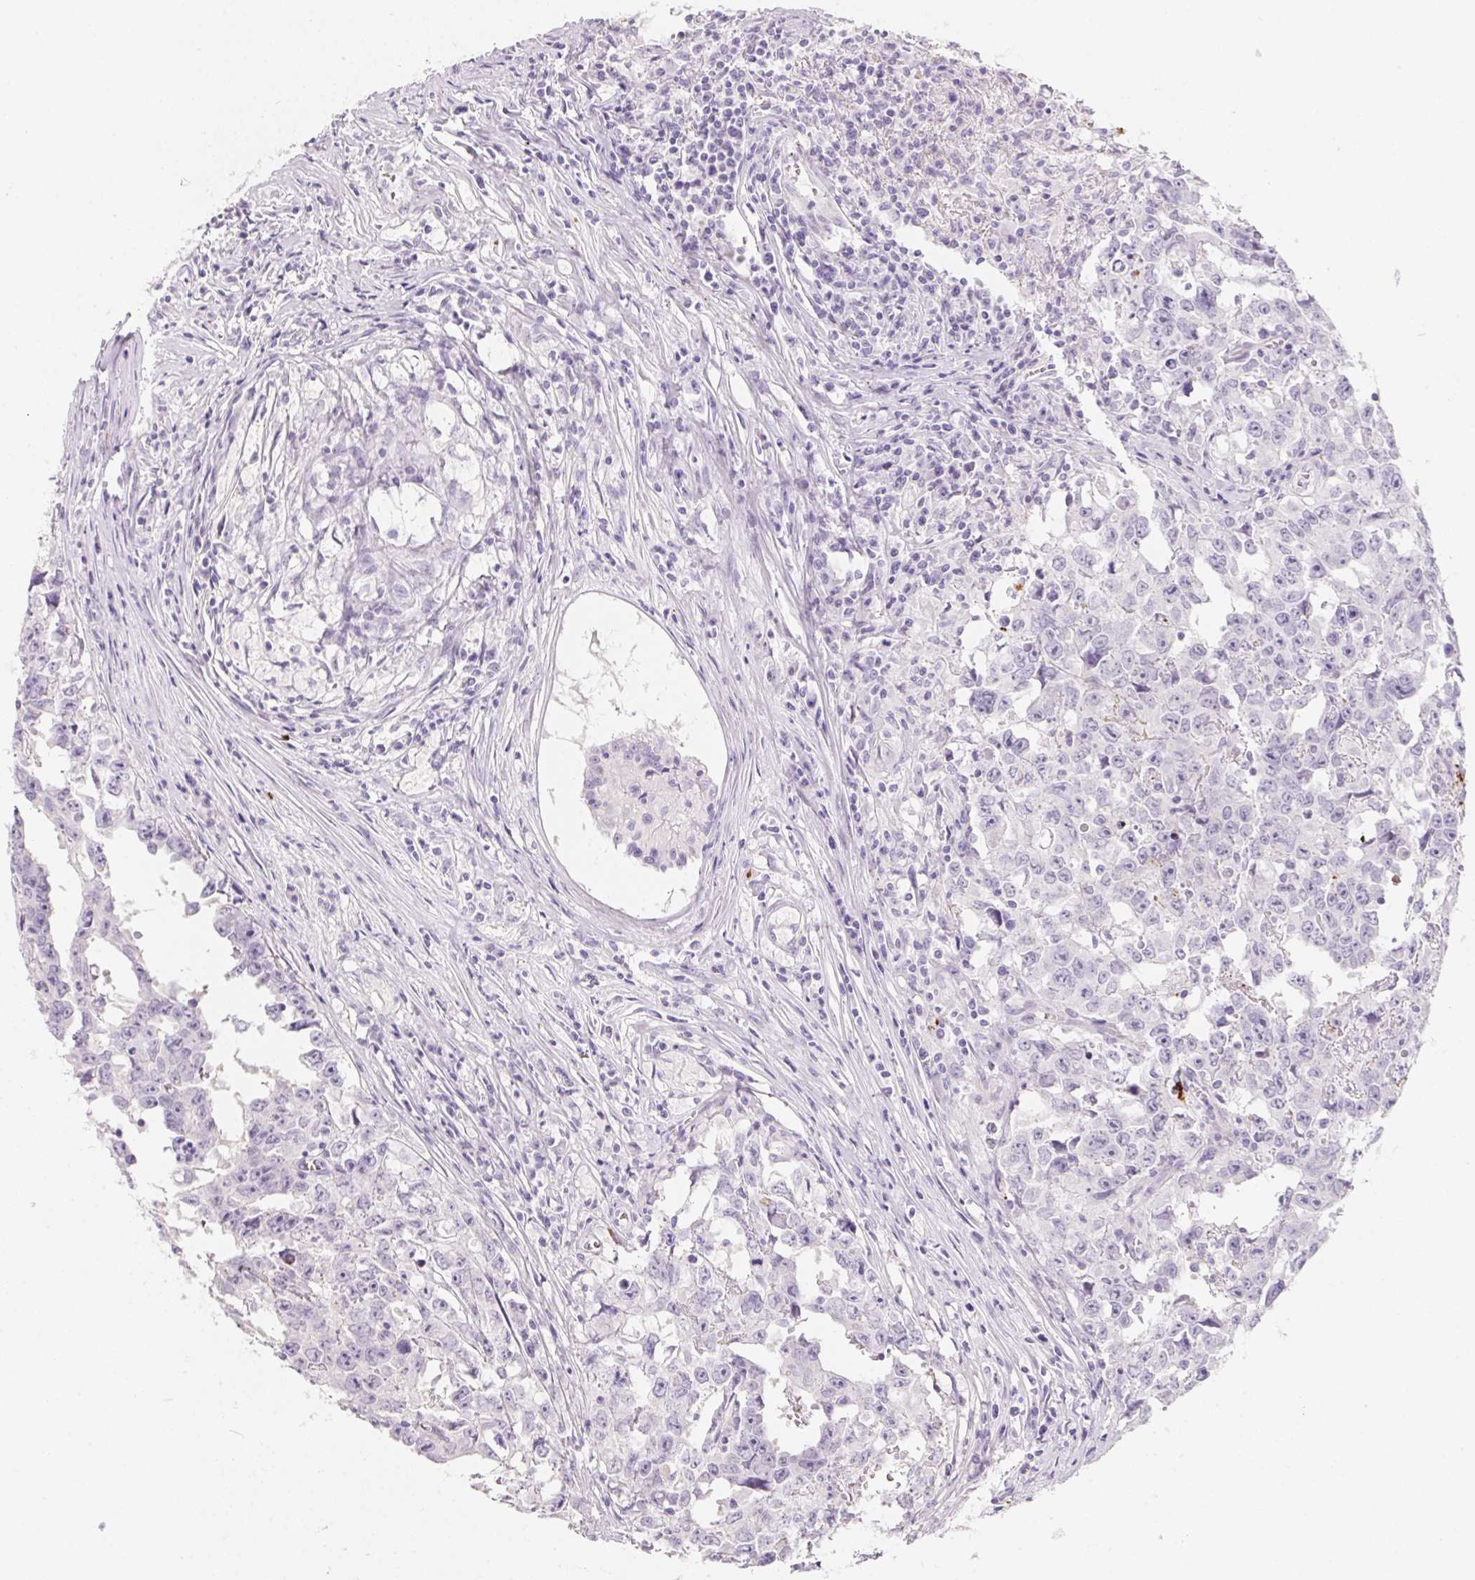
{"staining": {"intensity": "negative", "quantity": "none", "location": "none"}, "tissue": "testis cancer", "cell_type": "Tumor cells", "image_type": "cancer", "snomed": [{"axis": "morphology", "description": "Carcinoma, Embryonal, NOS"}, {"axis": "topography", "description": "Testis"}], "caption": "DAB immunohistochemical staining of testis cancer reveals no significant staining in tumor cells. Brightfield microscopy of IHC stained with DAB (brown) and hematoxylin (blue), captured at high magnification.", "gene": "MYL4", "patient": {"sex": "male", "age": 22}}